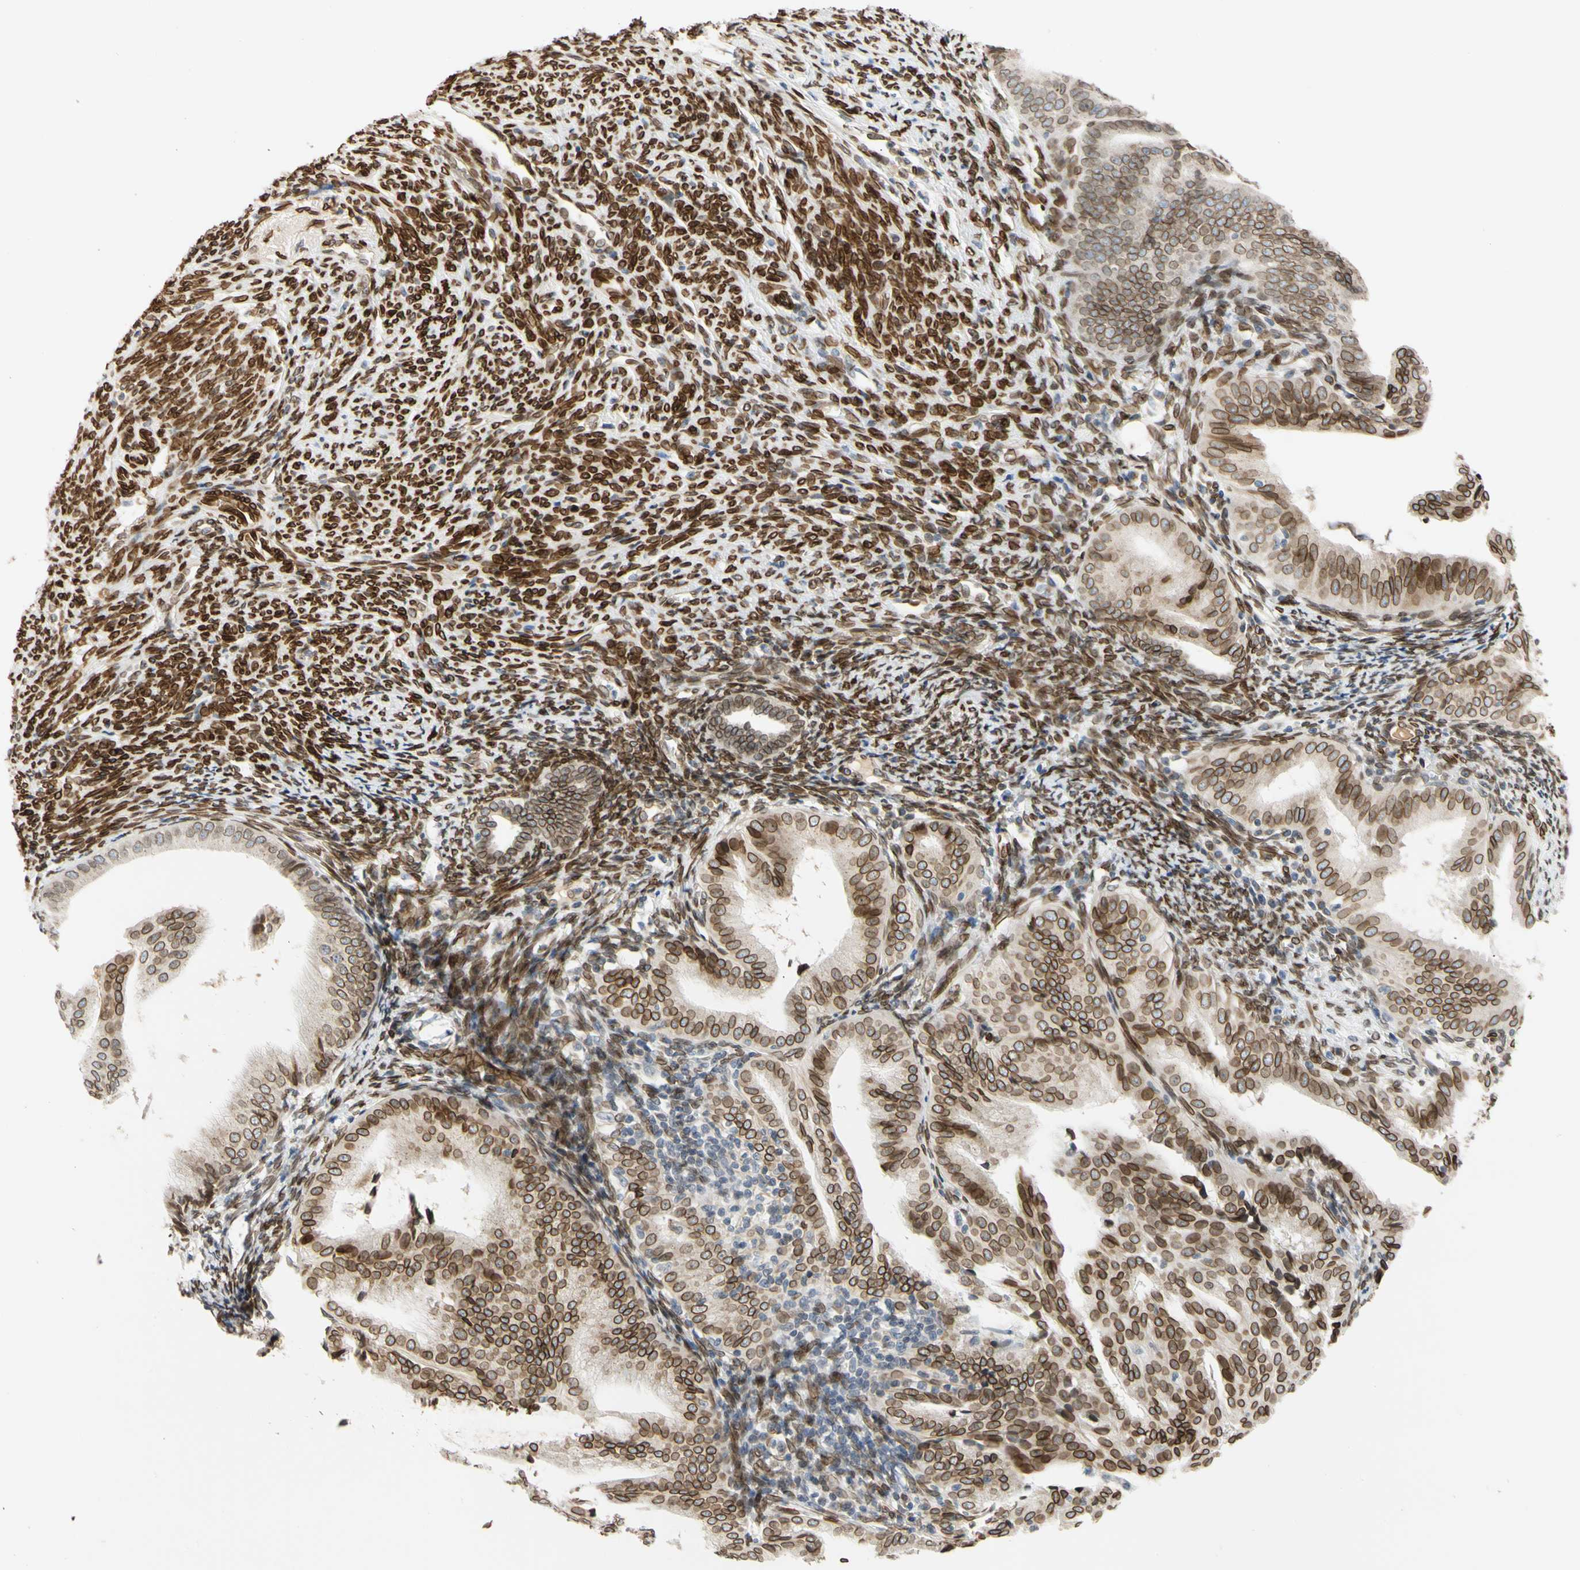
{"staining": {"intensity": "strong", "quantity": ">75%", "location": "cytoplasmic/membranous,nuclear"}, "tissue": "endometrial cancer", "cell_type": "Tumor cells", "image_type": "cancer", "snomed": [{"axis": "morphology", "description": "Adenocarcinoma, NOS"}, {"axis": "topography", "description": "Endometrium"}], "caption": "Immunohistochemistry of human endometrial adenocarcinoma reveals high levels of strong cytoplasmic/membranous and nuclear positivity in approximately >75% of tumor cells.", "gene": "SUN1", "patient": {"sex": "female", "age": 58}}